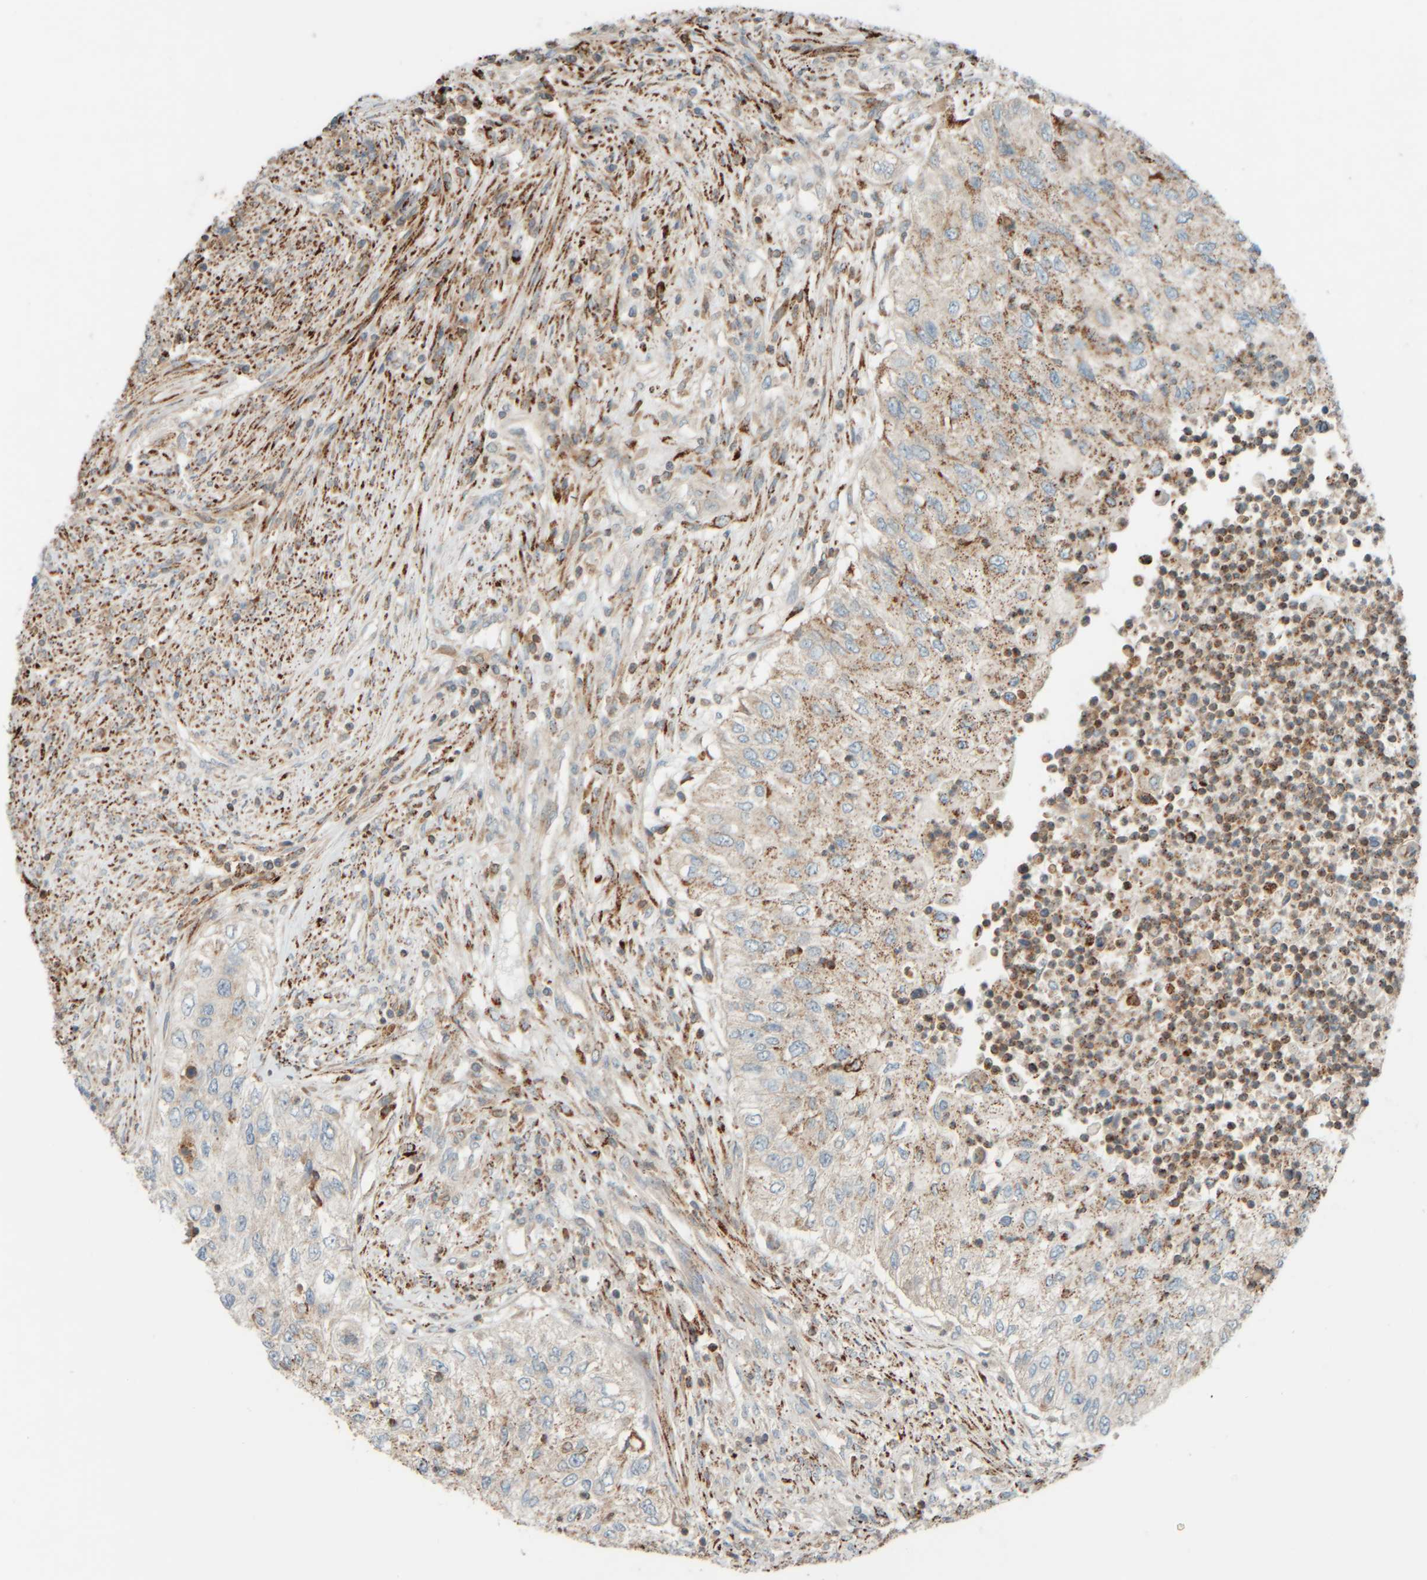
{"staining": {"intensity": "weak", "quantity": "<25%", "location": "cytoplasmic/membranous"}, "tissue": "urothelial cancer", "cell_type": "Tumor cells", "image_type": "cancer", "snomed": [{"axis": "morphology", "description": "Urothelial carcinoma, High grade"}, {"axis": "topography", "description": "Urinary bladder"}], "caption": "Immunohistochemical staining of urothelial cancer exhibits no significant positivity in tumor cells.", "gene": "SPAG5", "patient": {"sex": "female", "age": 60}}